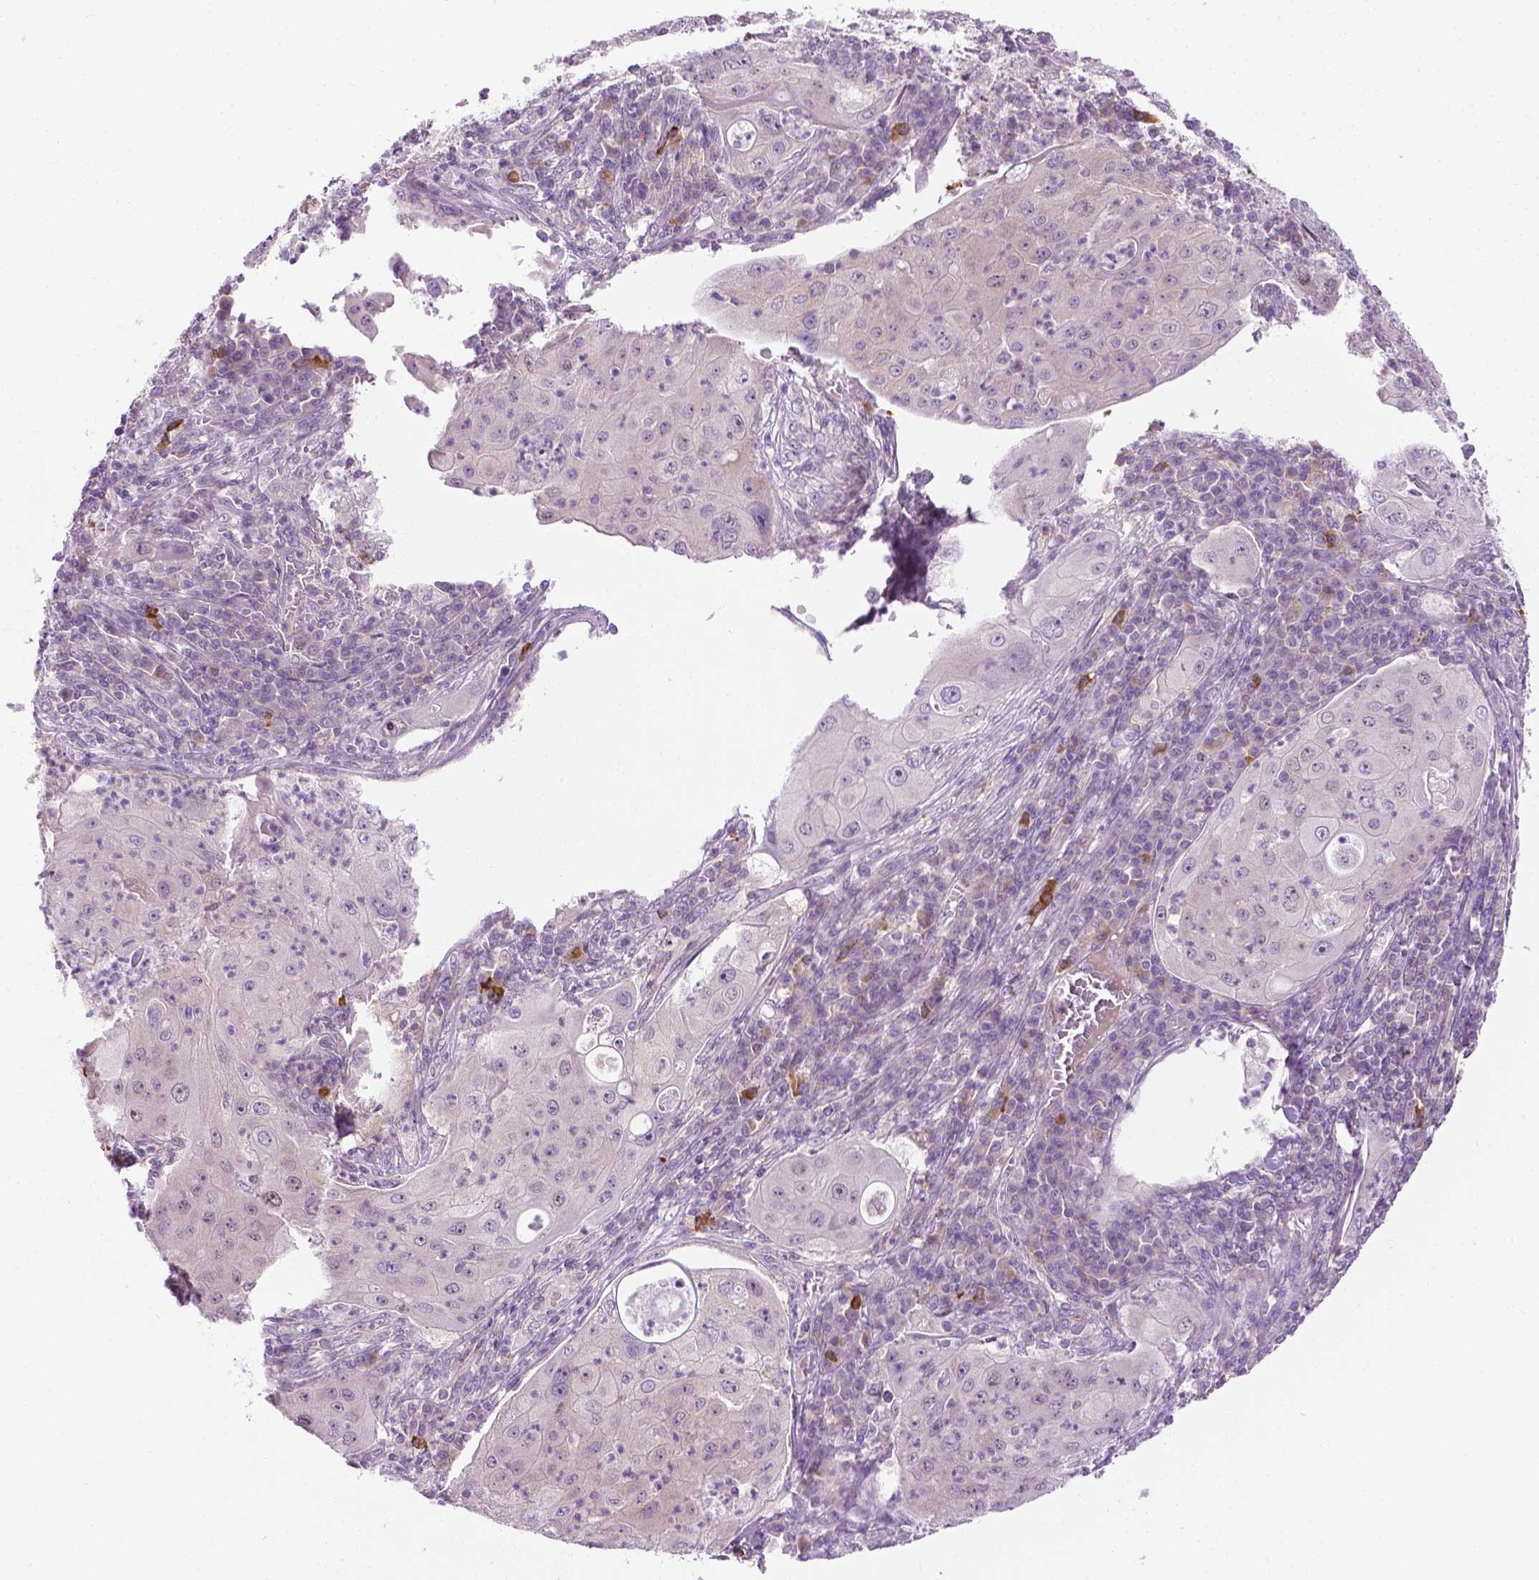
{"staining": {"intensity": "negative", "quantity": "none", "location": "none"}, "tissue": "lung cancer", "cell_type": "Tumor cells", "image_type": "cancer", "snomed": [{"axis": "morphology", "description": "Squamous cell carcinoma, NOS"}, {"axis": "topography", "description": "Lung"}], "caption": "There is no significant positivity in tumor cells of lung cancer.", "gene": "DENND4A", "patient": {"sex": "female", "age": 59}}